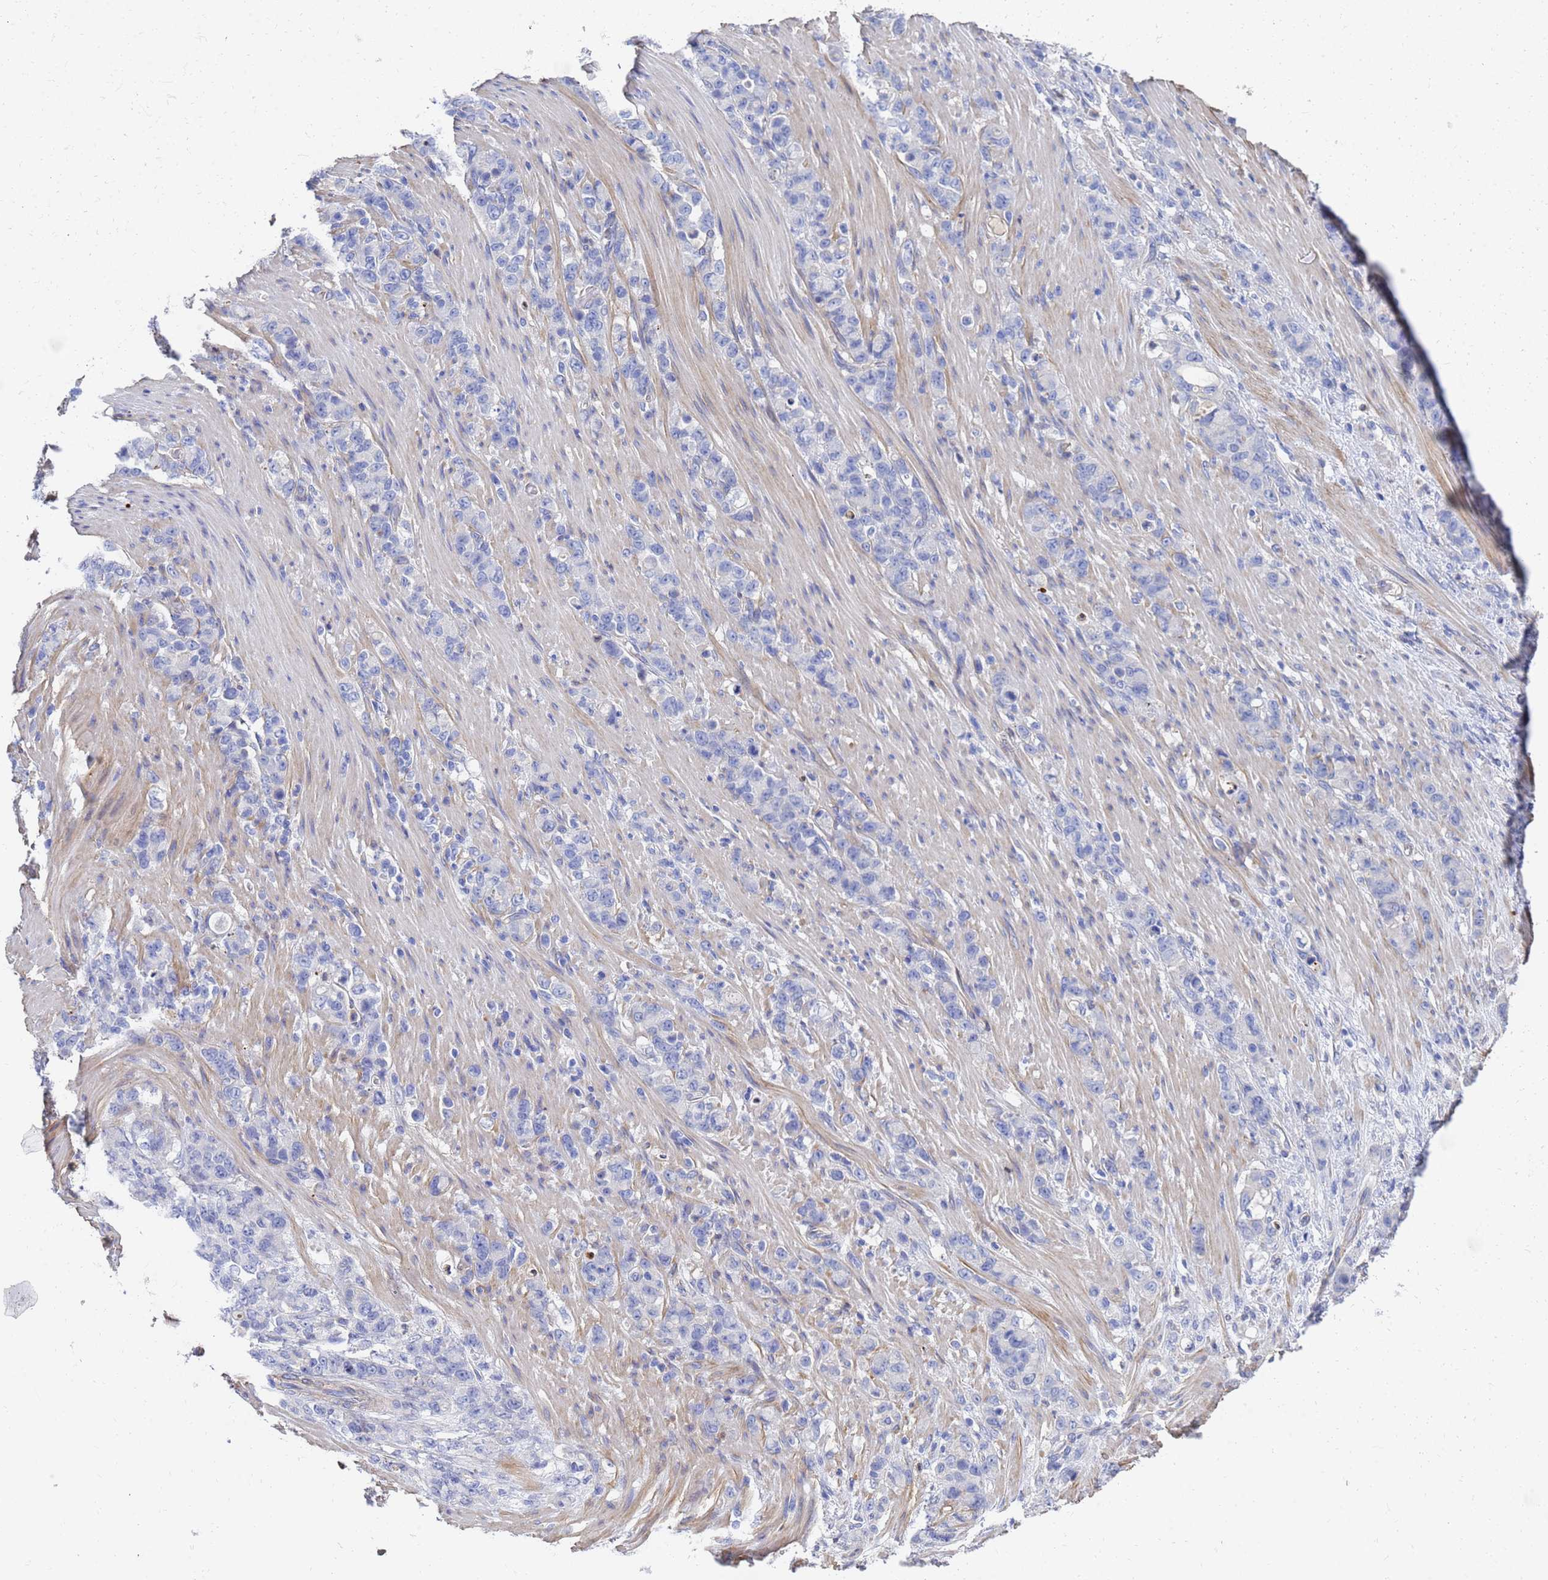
{"staining": {"intensity": "negative", "quantity": "none", "location": "none"}, "tissue": "stomach cancer", "cell_type": "Tumor cells", "image_type": "cancer", "snomed": [{"axis": "morphology", "description": "Normal tissue, NOS"}, {"axis": "morphology", "description": "Adenocarcinoma, NOS"}, {"axis": "topography", "description": "Stomach"}], "caption": "Tumor cells are negative for protein expression in human adenocarcinoma (stomach). The staining was performed using DAB (3,3'-diaminobenzidine) to visualize the protein expression in brown, while the nuclei were stained in blue with hematoxylin (Magnification: 20x).", "gene": "LBX2", "patient": {"sex": "female", "age": 79}}